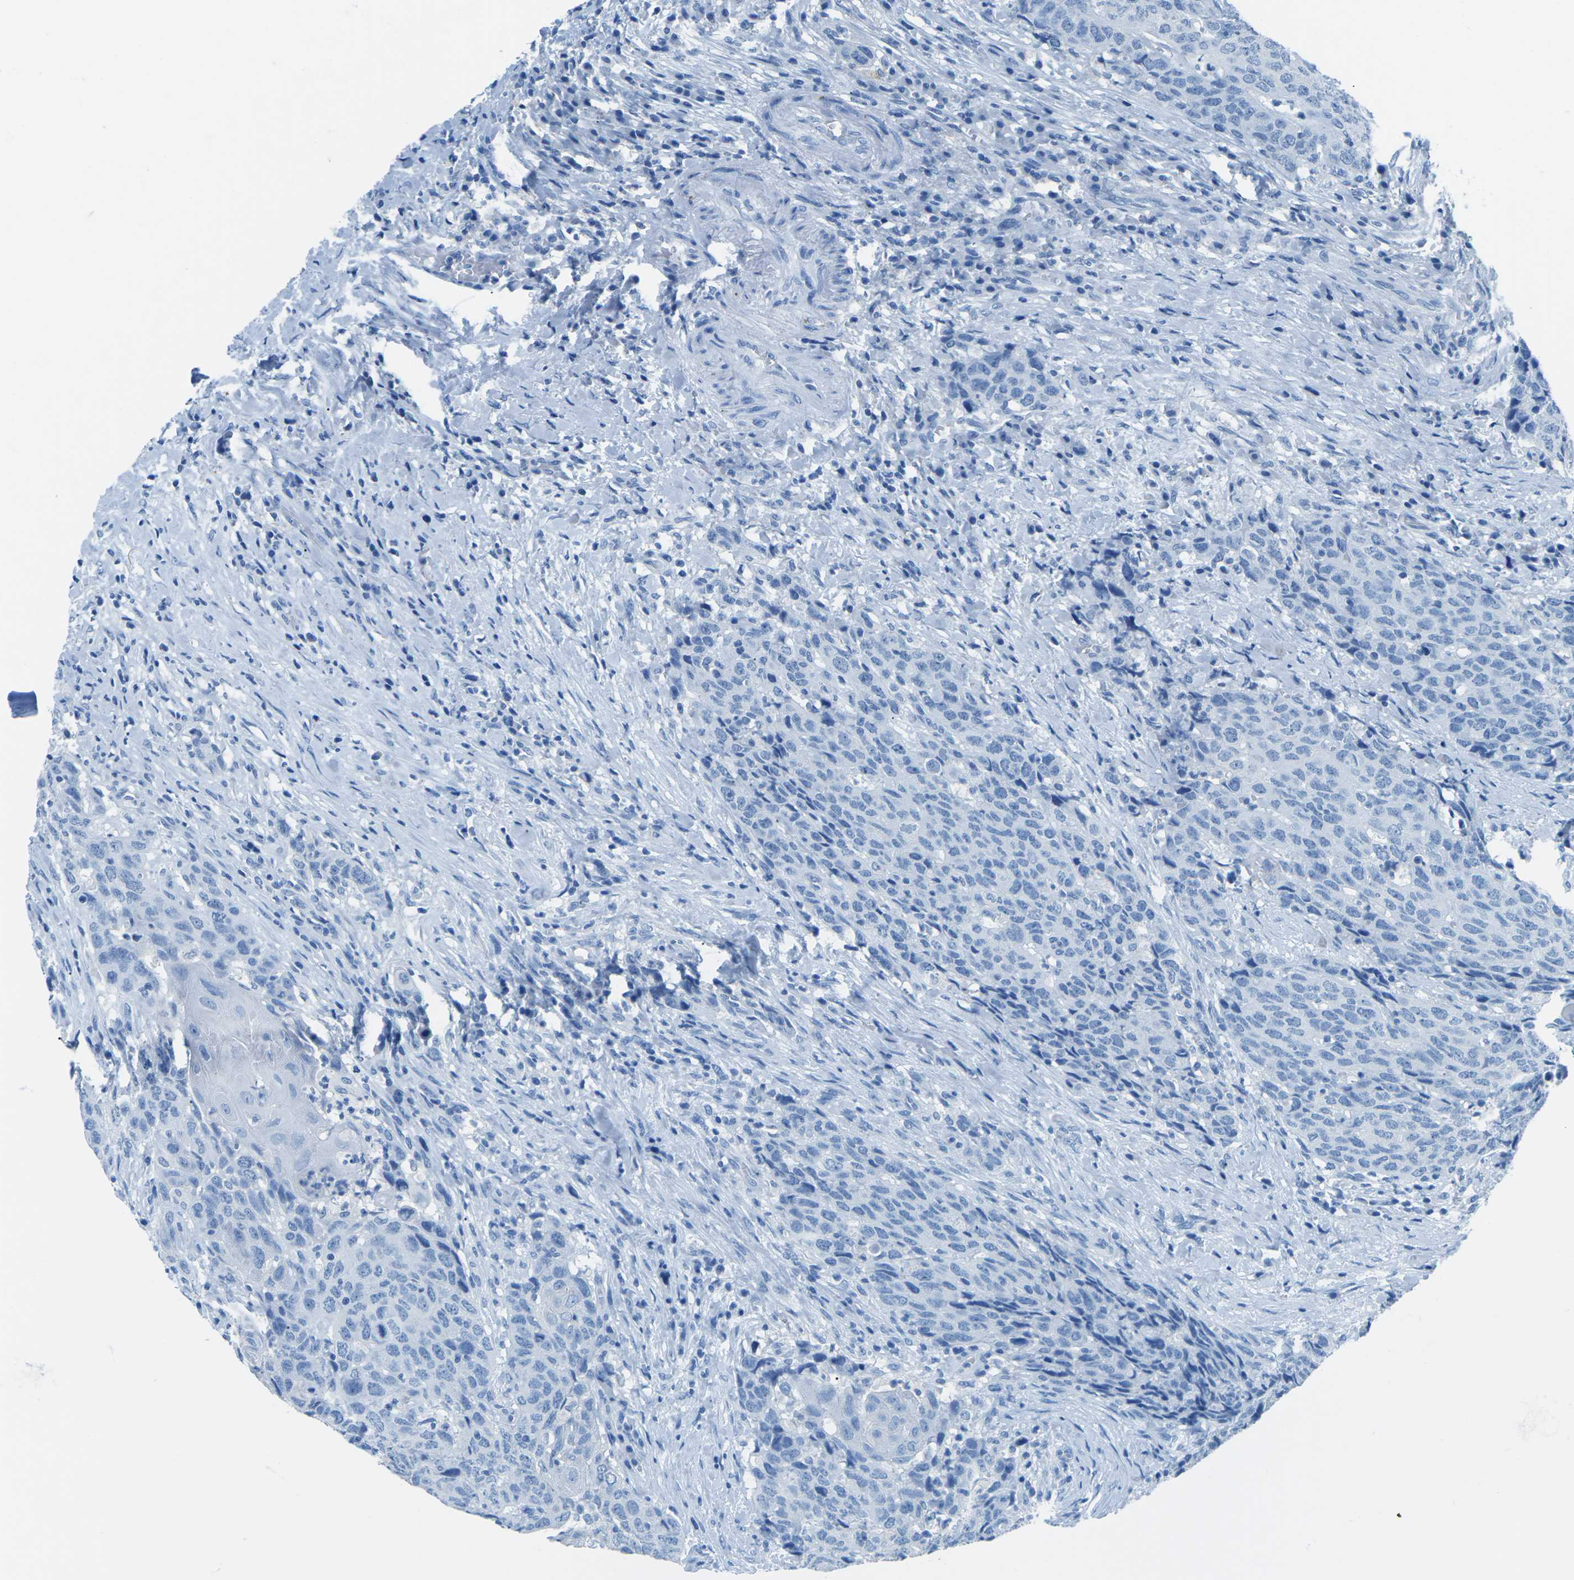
{"staining": {"intensity": "negative", "quantity": "none", "location": "none"}, "tissue": "head and neck cancer", "cell_type": "Tumor cells", "image_type": "cancer", "snomed": [{"axis": "morphology", "description": "Squamous cell carcinoma, NOS"}, {"axis": "topography", "description": "Head-Neck"}], "caption": "The immunohistochemistry (IHC) histopathology image has no significant expression in tumor cells of head and neck squamous cell carcinoma tissue. (Stains: DAB (3,3'-diaminobenzidine) IHC with hematoxylin counter stain, Microscopy: brightfield microscopy at high magnification).", "gene": "MYH8", "patient": {"sex": "male", "age": 66}}